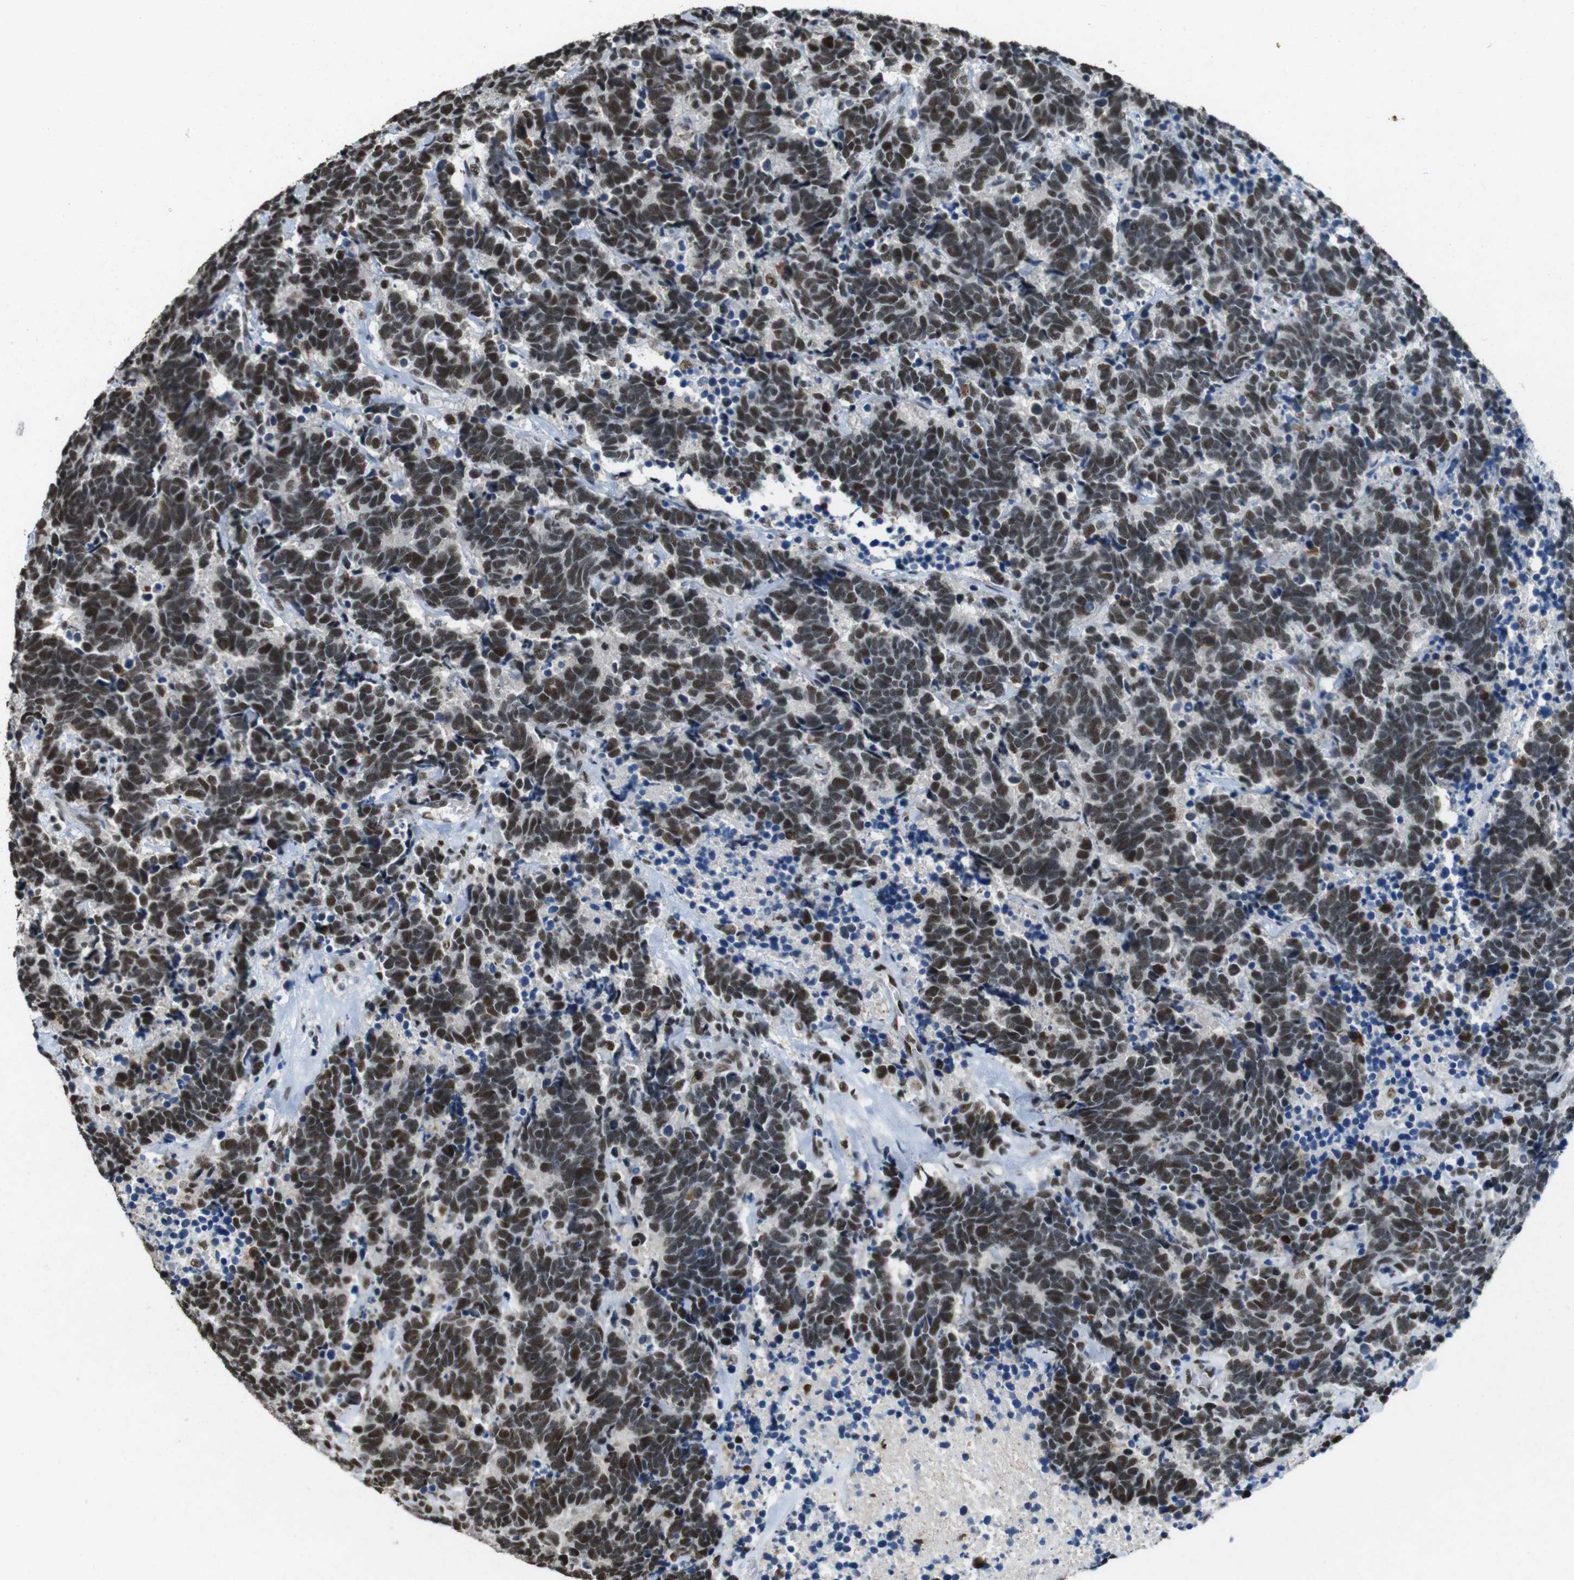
{"staining": {"intensity": "moderate", "quantity": ">75%", "location": "nuclear"}, "tissue": "carcinoid", "cell_type": "Tumor cells", "image_type": "cancer", "snomed": [{"axis": "morphology", "description": "Carcinoma, NOS"}, {"axis": "morphology", "description": "Carcinoid, malignant, NOS"}, {"axis": "topography", "description": "Urinary bladder"}], "caption": "High-power microscopy captured an IHC image of malignant carcinoid, revealing moderate nuclear positivity in approximately >75% of tumor cells. (DAB (3,3'-diaminobenzidine) IHC, brown staining for protein, blue staining for nuclei).", "gene": "CSNK2B", "patient": {"sex": "male", "age": 57}}